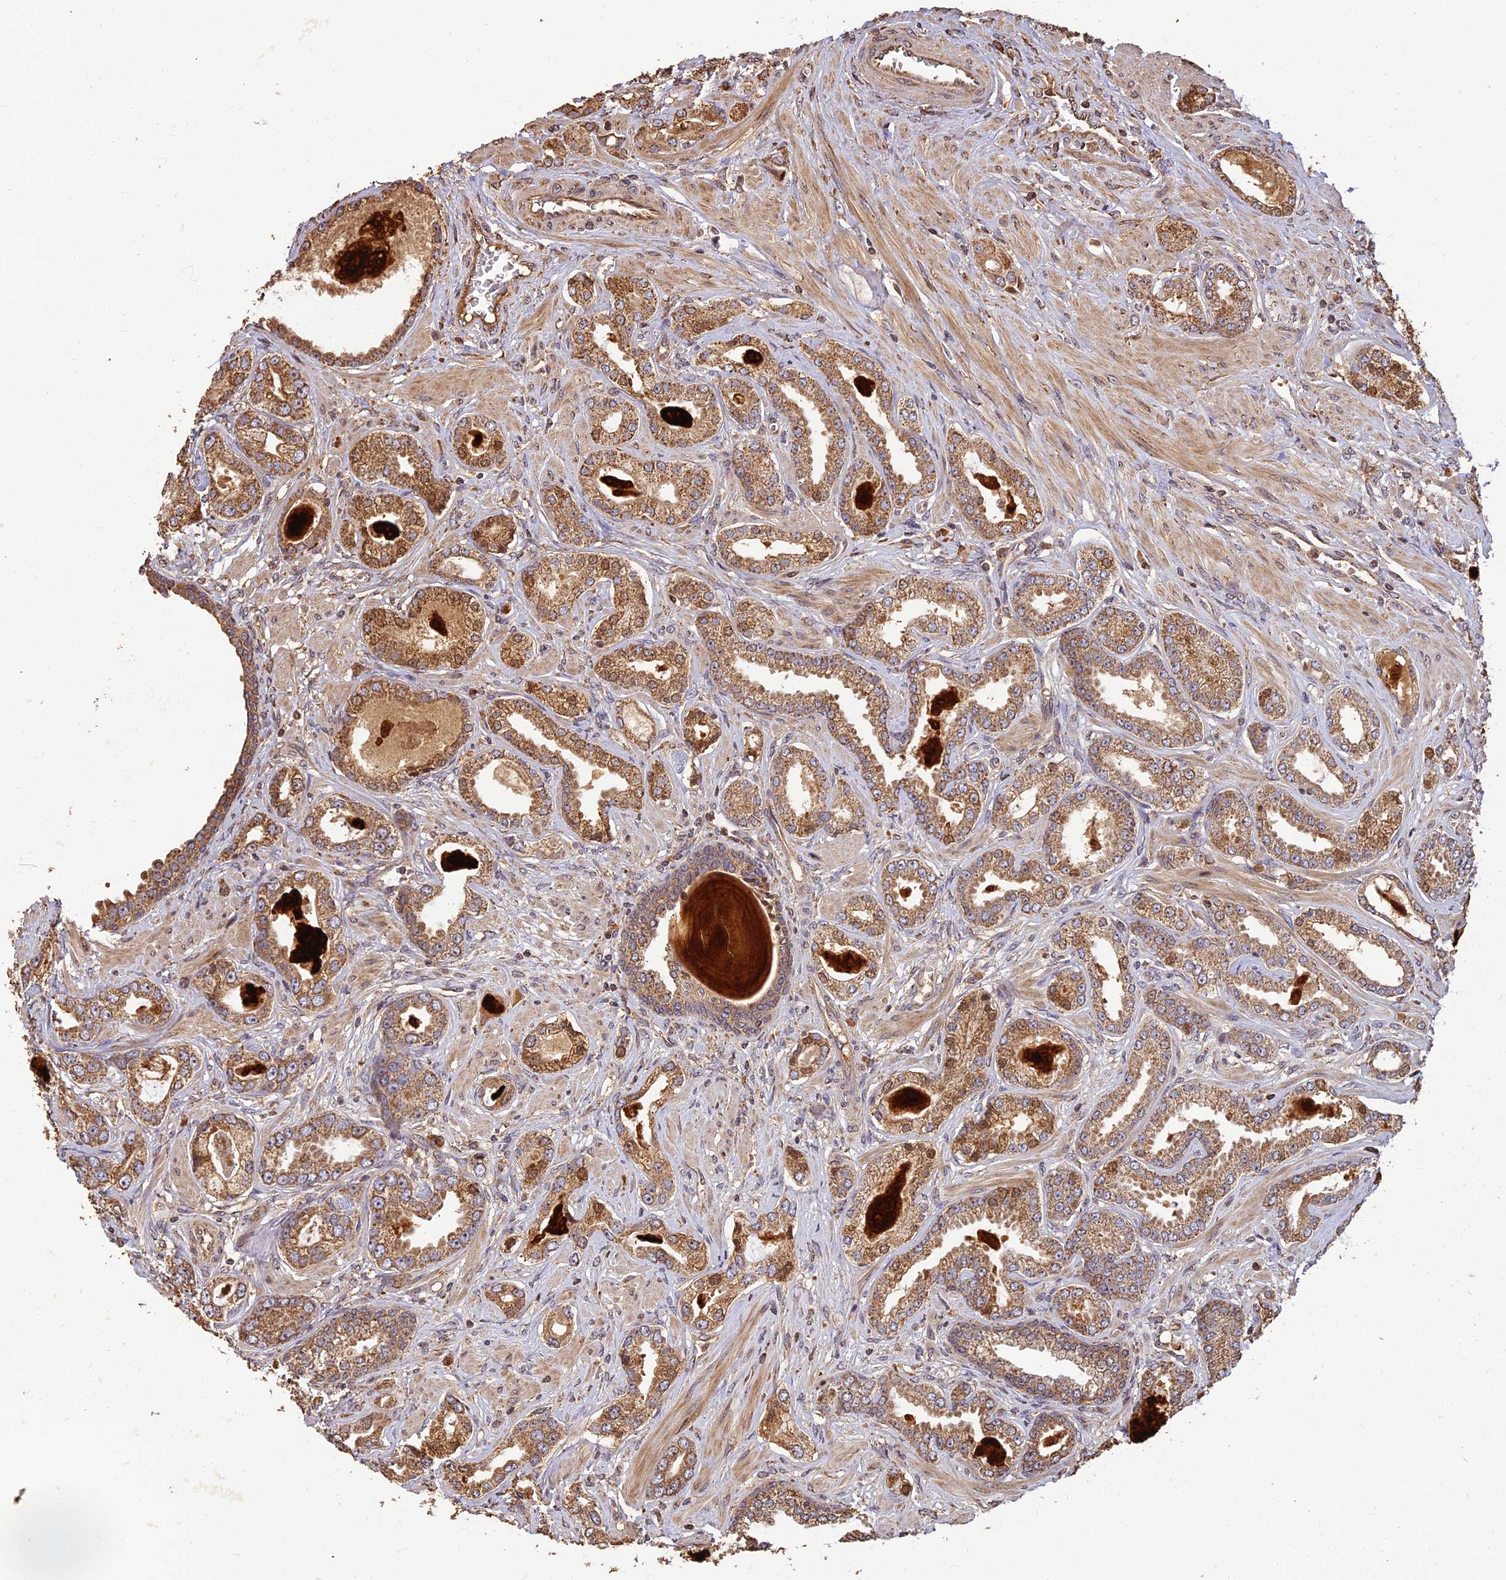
{"staining": {"intensity": "moderate", "quantity": ">75%", "location": "cytoplasmic/membranous"}, "tissue": "prostate cancer", "cell_type": "Tumor cells", "image_type": "cancer", "snomed": [{"axis": "morphology", "description": "Adenocarcinoma, Low grade"}, {"axis": "topography", "description": "Prostate"}], "caption": "Adenocarcinoma (low-grade) (prostate) tissue demonstrates moderate cytoplasmic/membranous staining in approximately >75% of tumor cells, visualized by immunohistochemistry.", "gene": "CORO1C", "patient": {"sex": "male", "age": 64}}